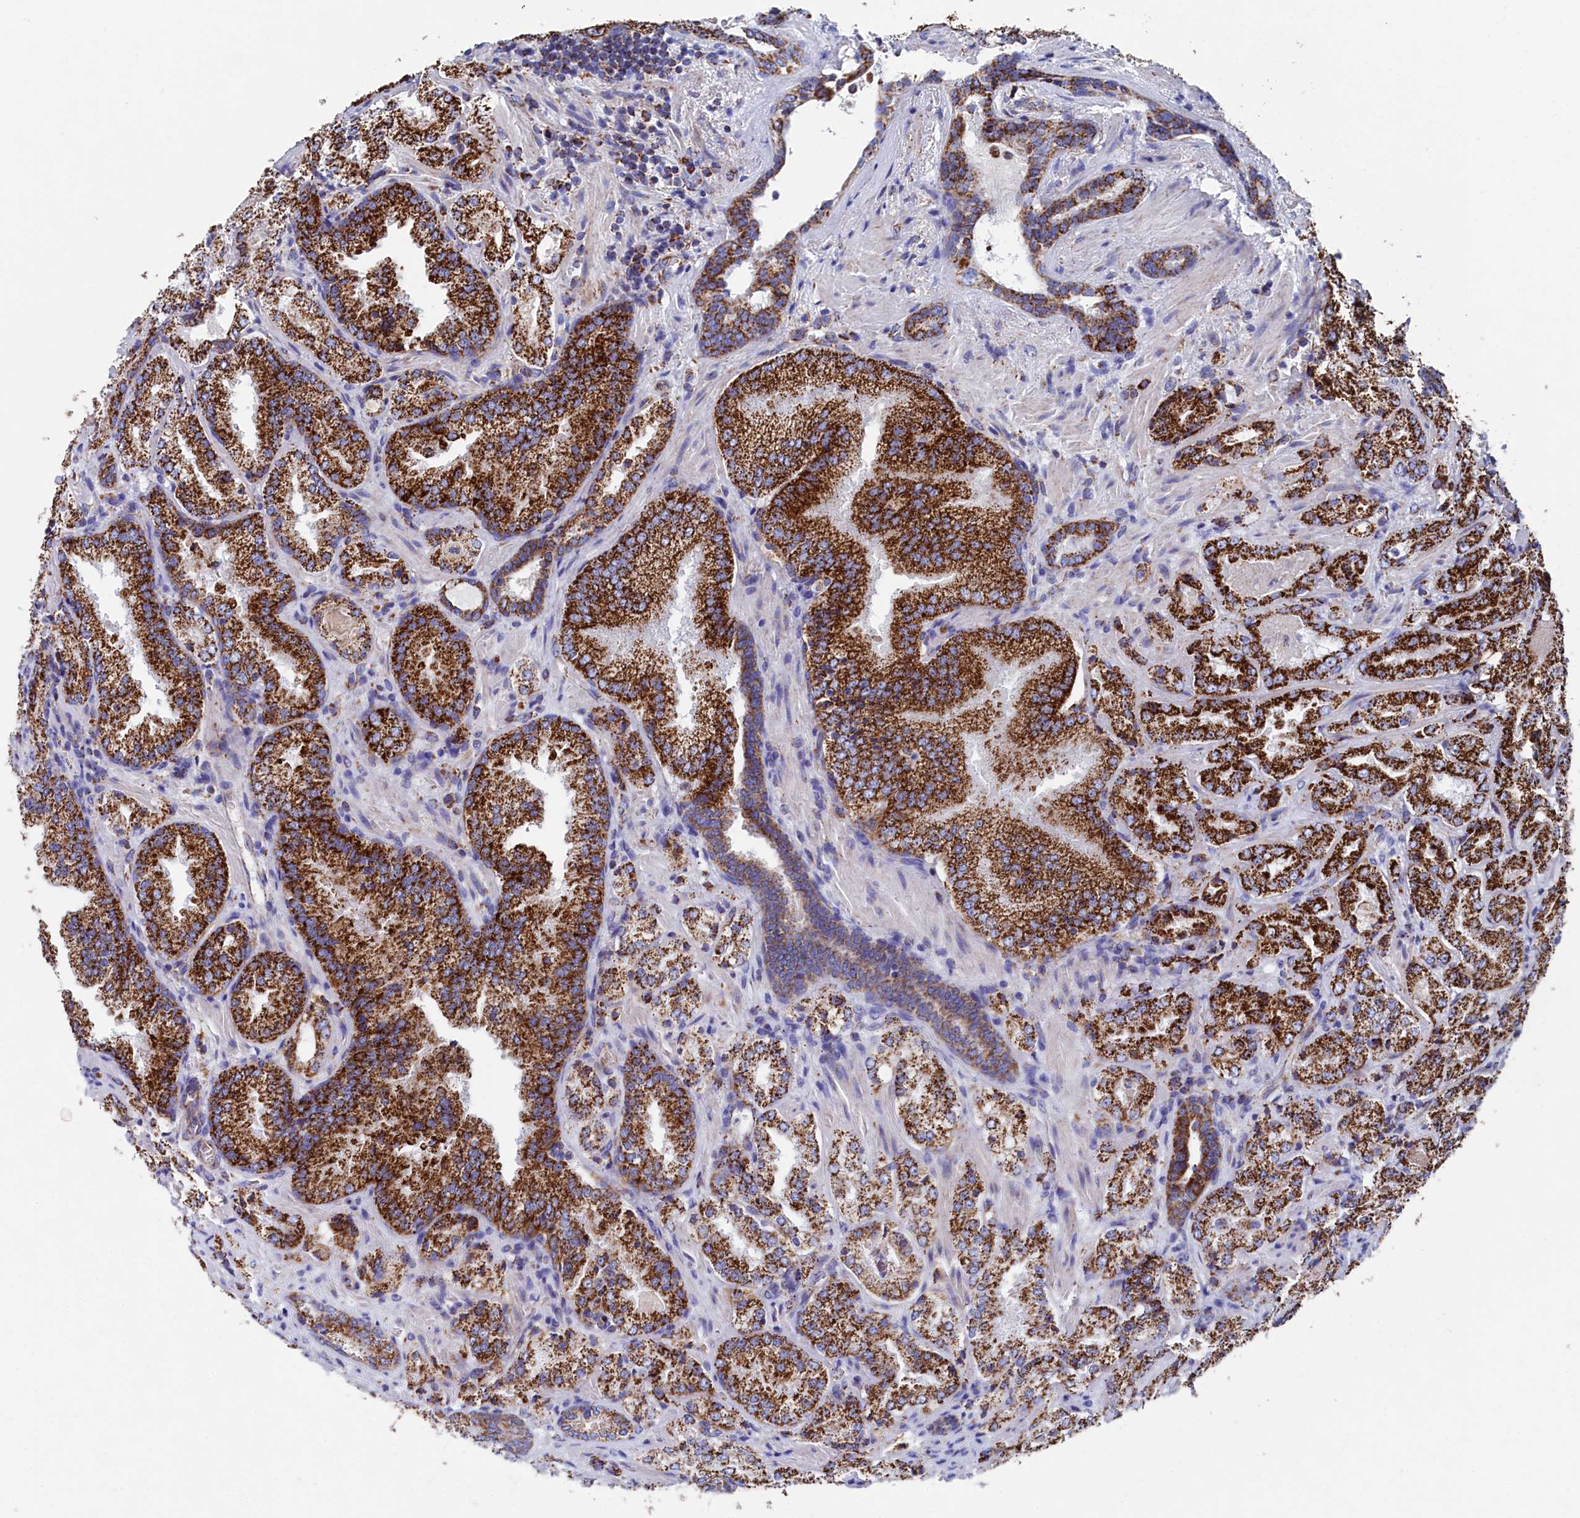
{"staining": {"intensity": "strong", "quantity": ">75%", "location": "cytoplasmic/membranous"}, "tissue": "prostate cancer", "cell_type": "Tumor cells", "image_type": "cancer", "snomed": [{"axis": "morphology", "description": "Adenocarcinoma, Low grade"}, {"axis": "topography", "description": "Prostate"}], "caption": "This histopathology image displays adenocarcinoma (low-grade) (prostate) stained with IHC to label a protein in brown. The cytoplasmic/membranous of tumor cells show strong positivity for the protein. Nuclei are counter-stained blue.", "gene": "MMAB", "patient": {"sex": "male", "age": 74}}